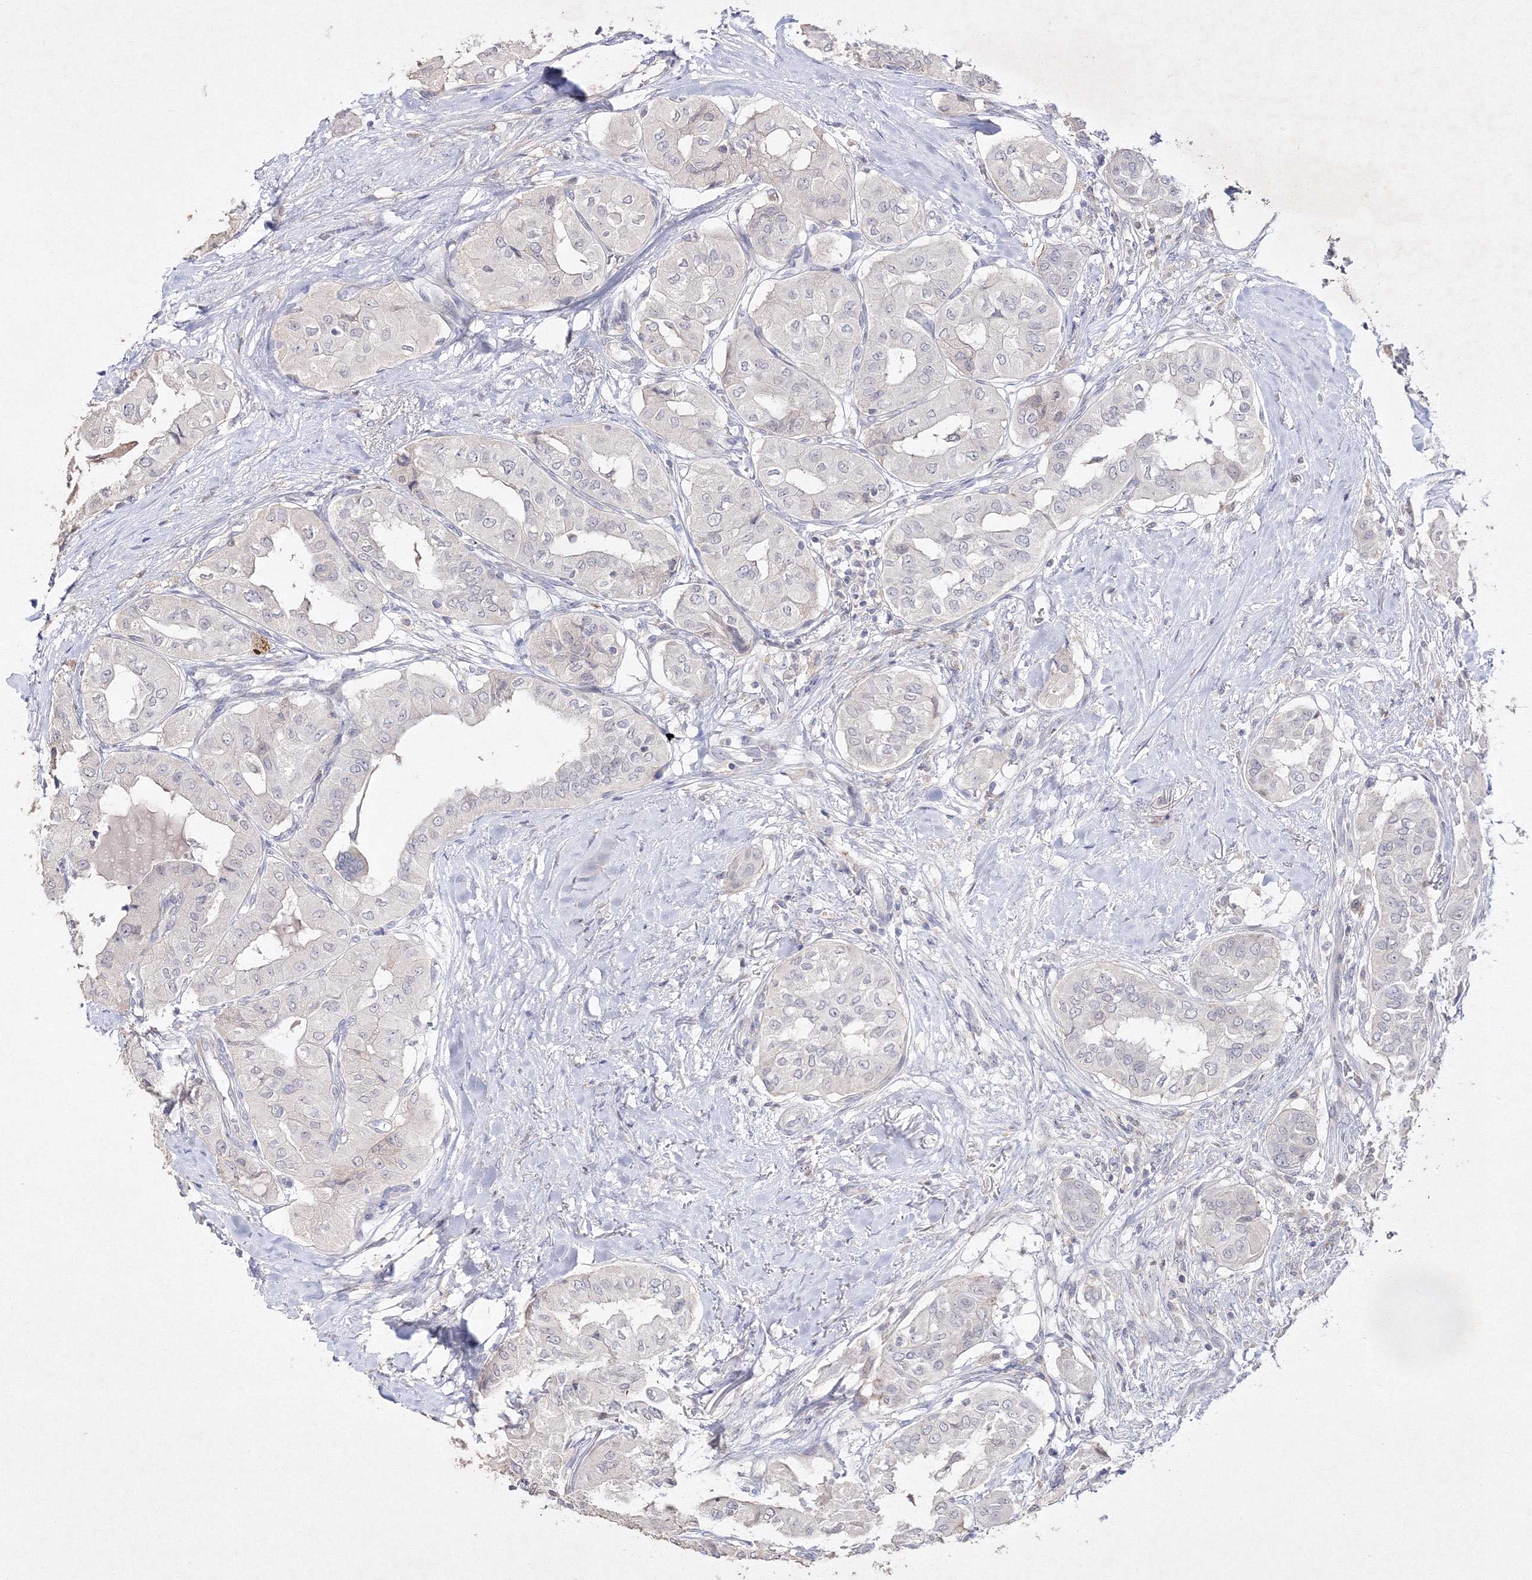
{"staining": {"intensity": "negative", "quantity": "none", "location": "none"}, "tissue": "thyroid cancer", "cell_type": "Tumor cells", "image_type": "cancer", "snomed": [{"axis": "morphology", "description": "Papillary adenocarcinoma, NOS"}, {"axis": "topography", "description": "Thyroid gland"}], "caption": "An IHC histopathology image of thyroid cancer (papillary adenocarcinoma) is shown. There is no staining in tumor cells of thyroid cancer (papillary adenocarcinoma).", "gene": "NEU4", "patient": {"sex": "female", "age": 59}}